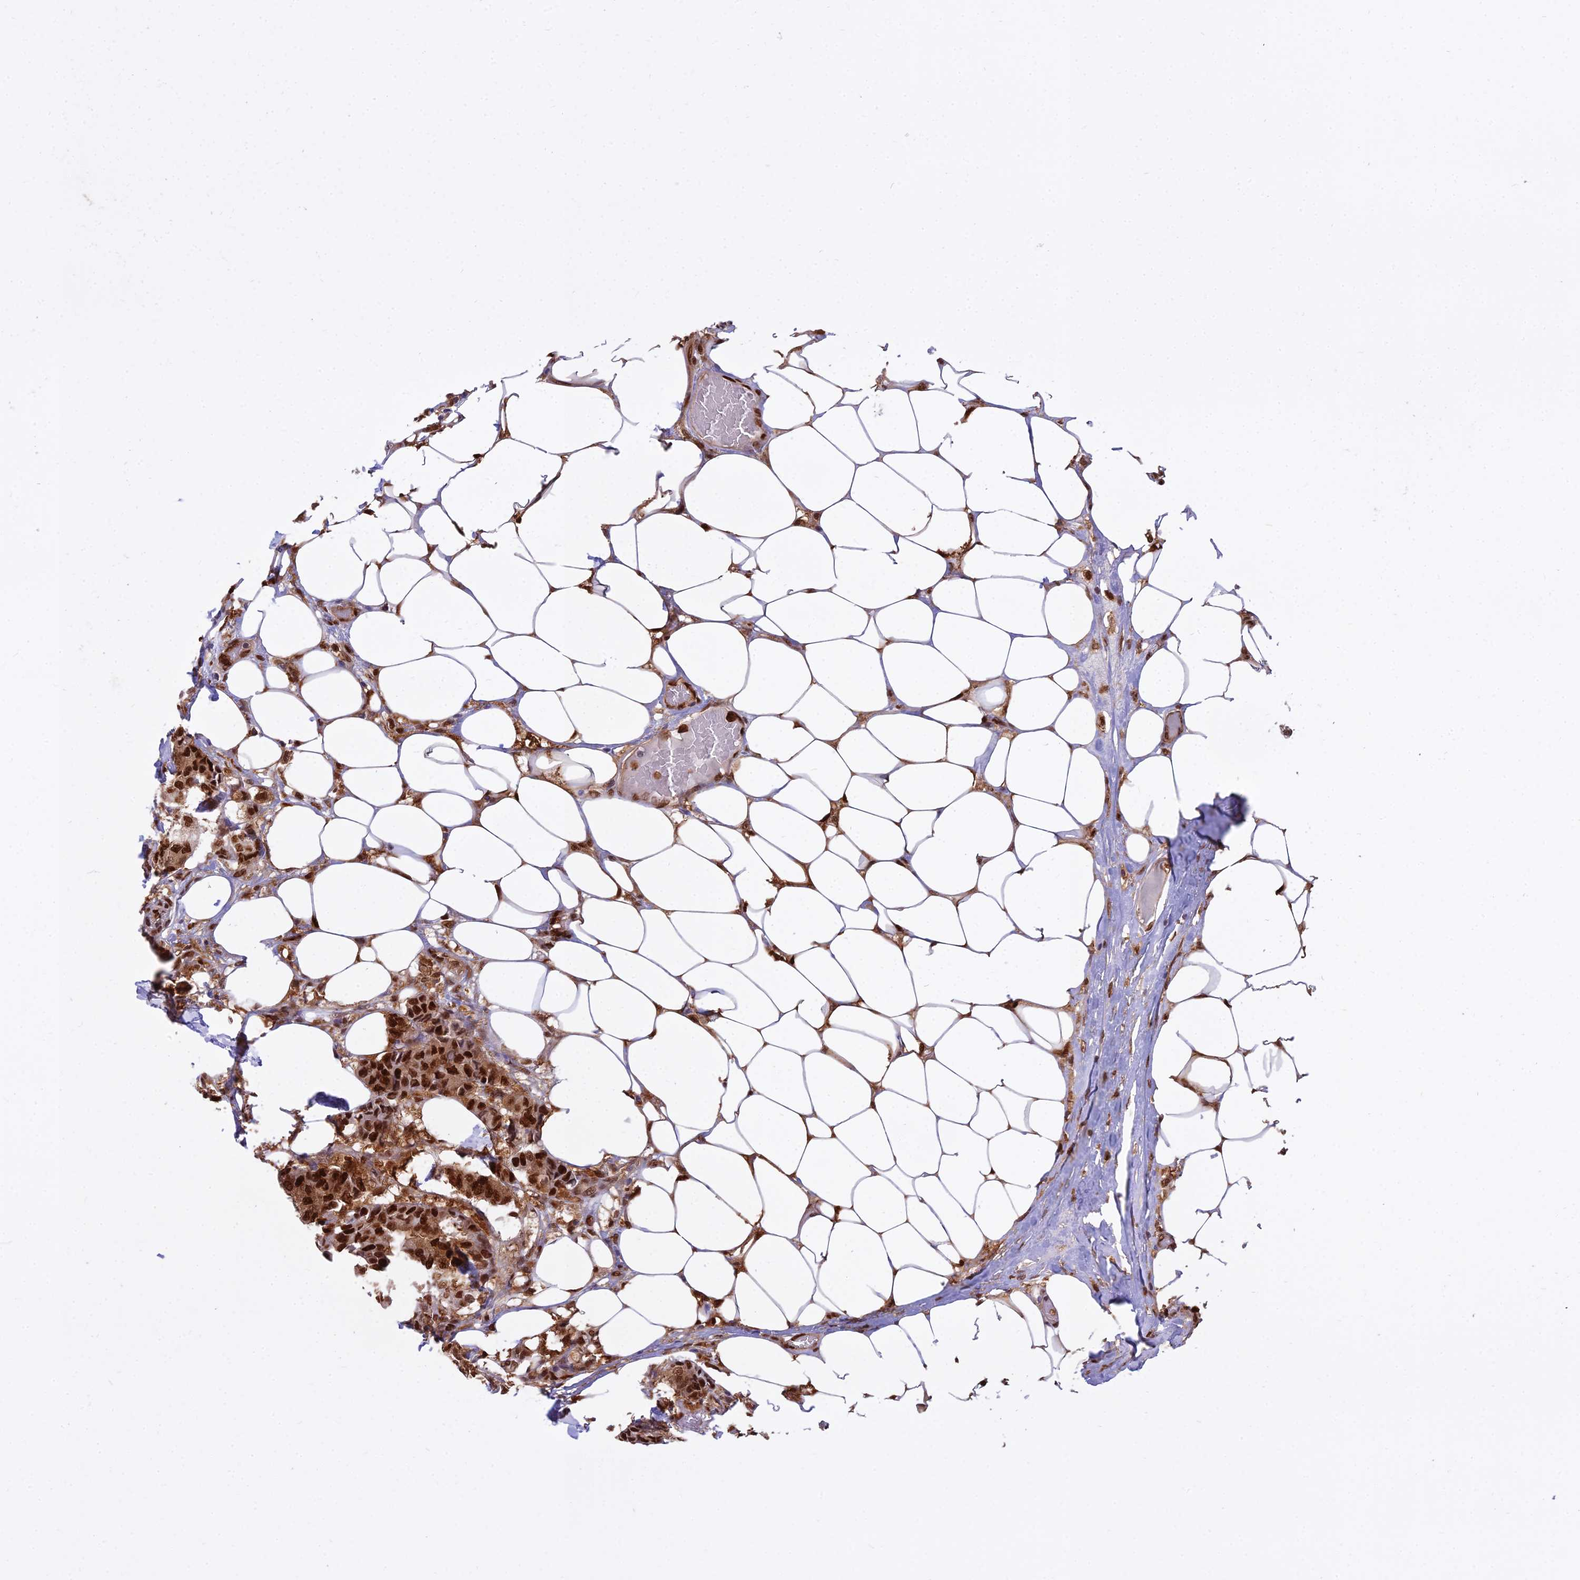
{"staining": {"intensity": "strong", "quantity": ">75%", "location": "nuclear"}, "tissue": "breast cancer", "cell_type": "Tumor cells", "image_type": "cancer", "snomed": [{"axis": "morphology", "description": "Duct carcinoma"}, {"axis": "topography", "description": "Breast"}], "caption": "There is high levels of strong nuclear staining in tumor cells of breast cancer (infiltrating ductal carcinoma), as demonstrated by immunohistochemical staining (brown color).", "gene": "NPEPL1", "patient": {"sex": "female", "age": 75}}